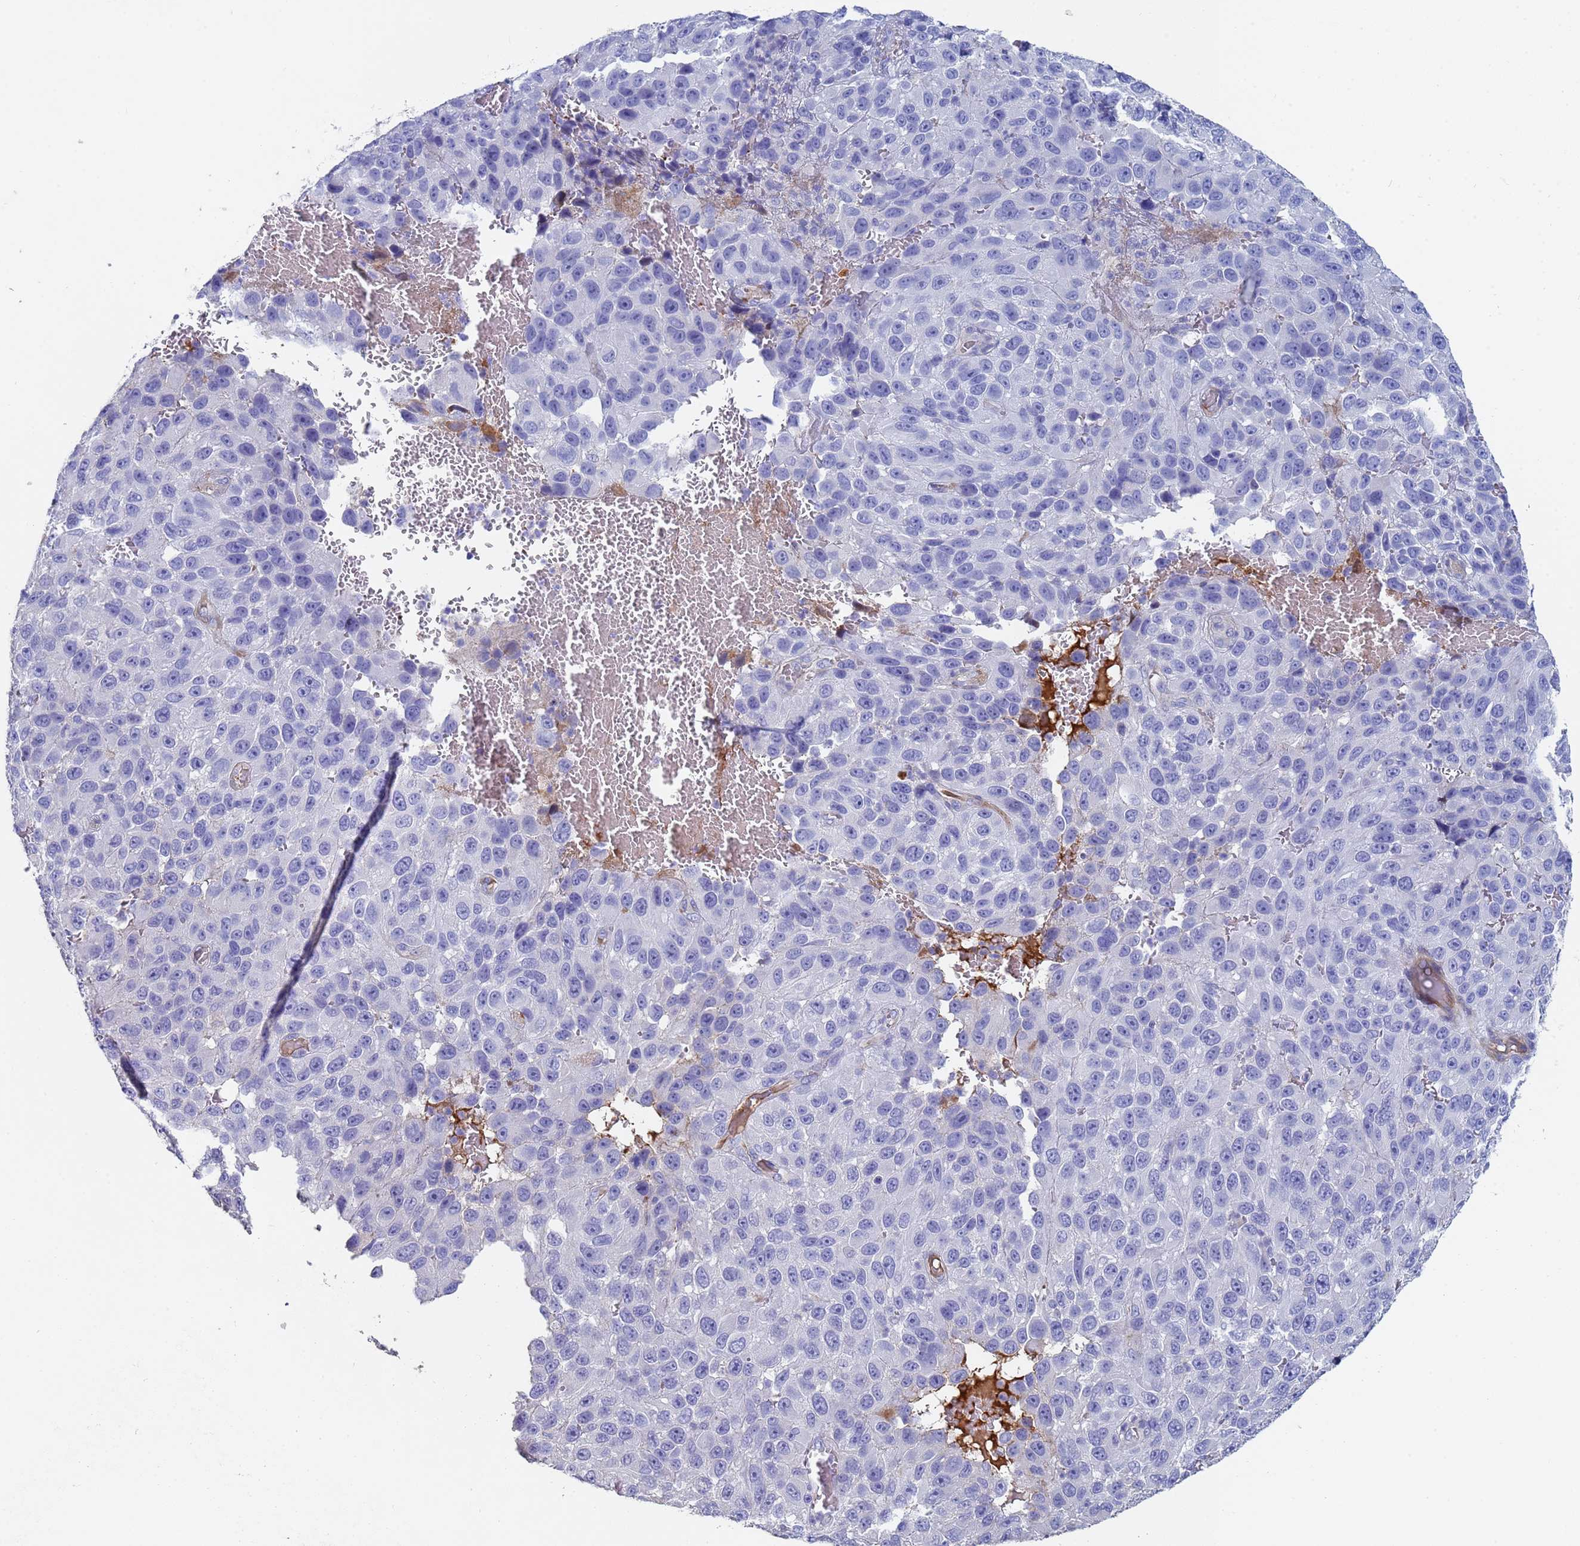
{"staining": {"intensity": "negative", "quantity": "none", "location": "none"}, "tissue": "melanoma", "cell_type": "Tumor cells", "image_type": "cancer", "snomed": [{"axis": "morphology", "description": "Malignant melanoma, NOS"}, {"axis": "topography", "description": "Skin"}], "caption": "The photomicrograph demonstrates no staining of tumor cells in malignant melanoma.", "gene": "ABCA8", "patient": {"sex": "female", "age": 96}}